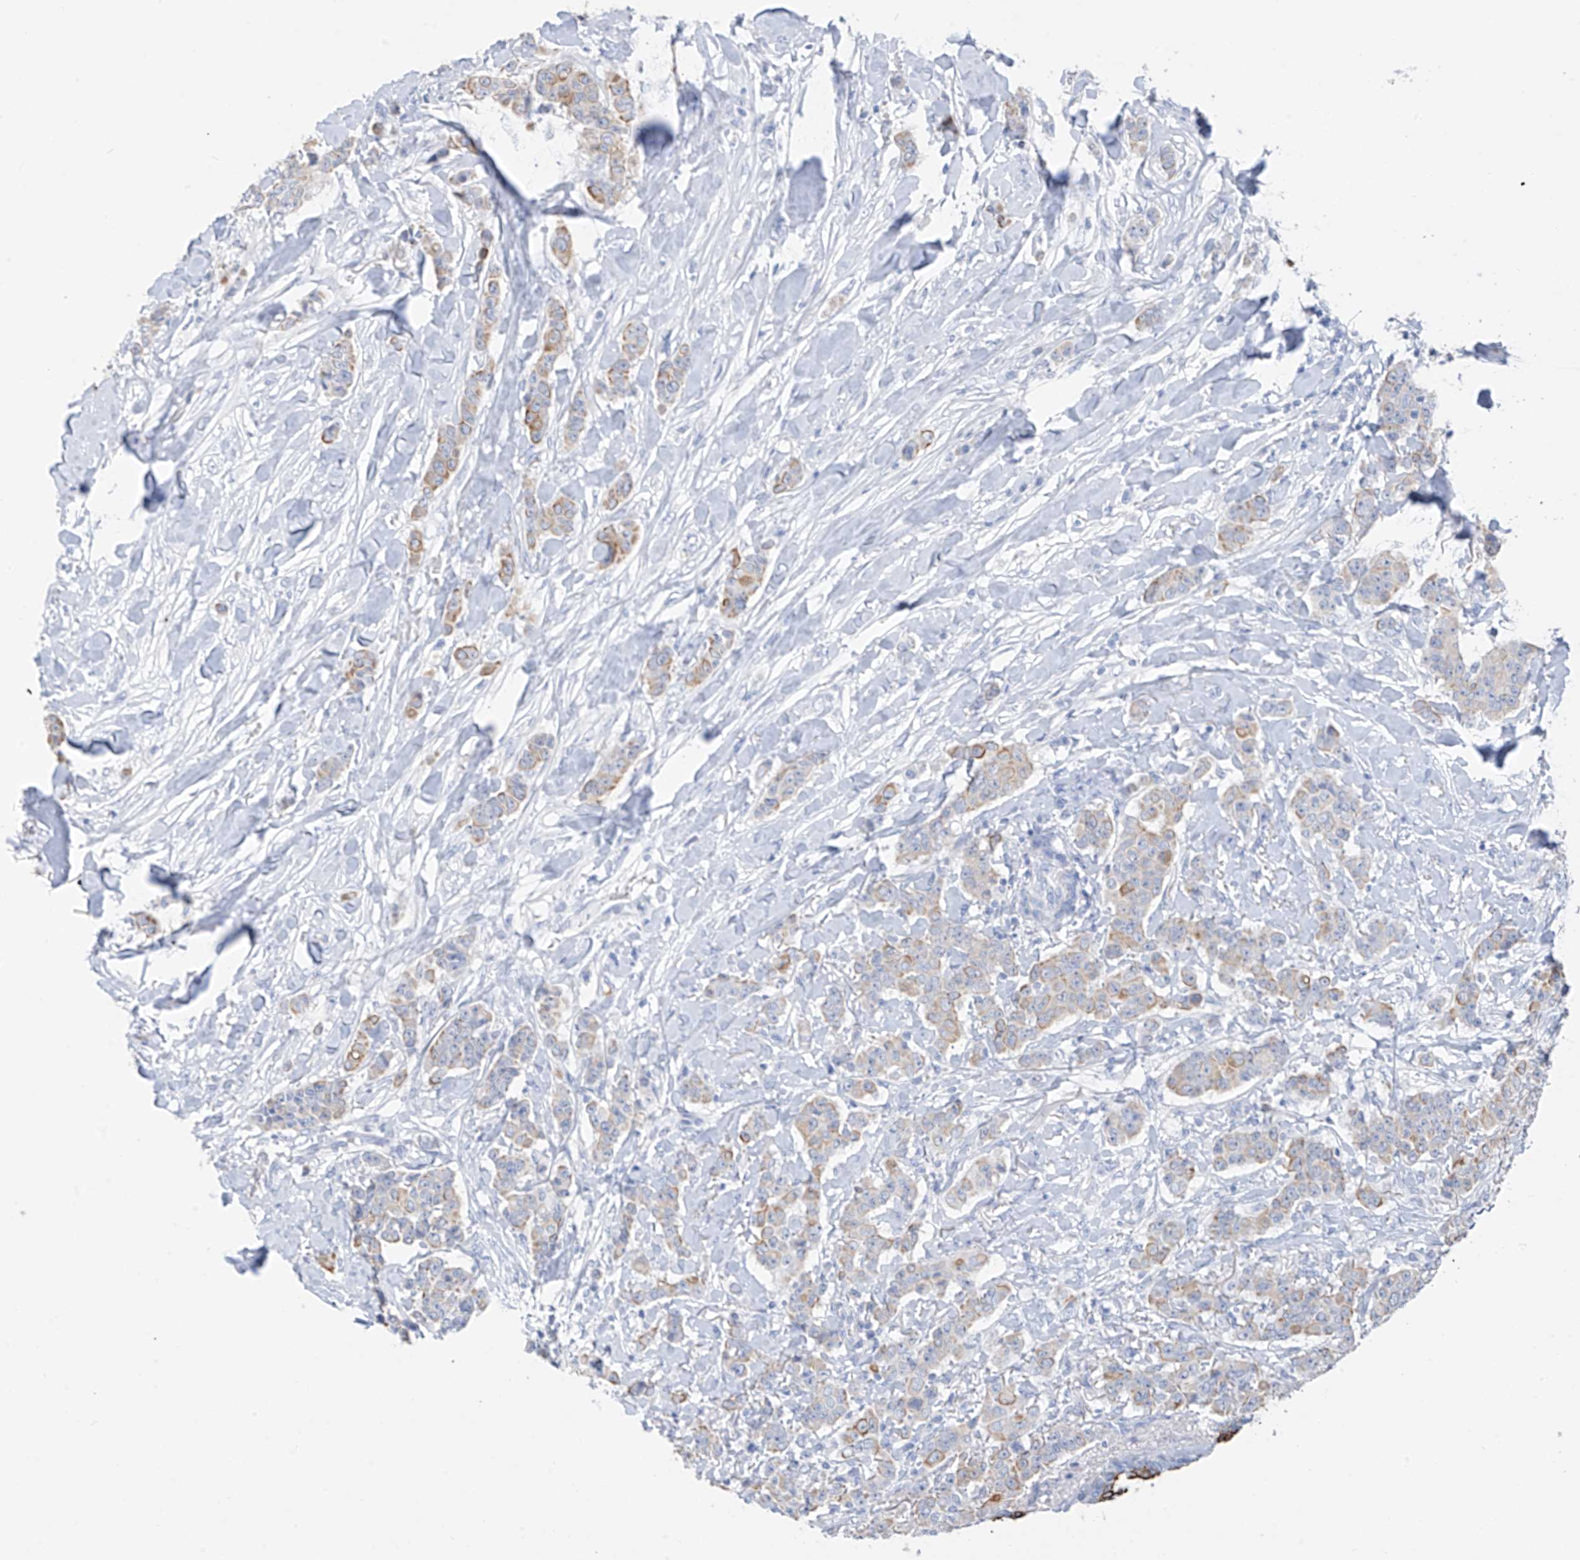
{"staining": {"intensity": "moderate", "quantity": "<25%", "location": "cytoplasmic/membranous"}, "tissue": "breast cancer", "cell_type": "Tumor cells", "image_type": "cancer", "snomed": [{"axis": "morphology", "description": "Duct carcinoma"}, {"axis": "topography", "description": "Breast"}], "caption": "IHC of human breast cancer demonstrates low levels of moderate cytoplasmic/membranous expression in about <25% of tumor cells. The protein of interest is shown in brown color, while the nuclei are stained blue.", "gene": "PAFAH1B3", "patient": {"sex": "female", "age": 40}}